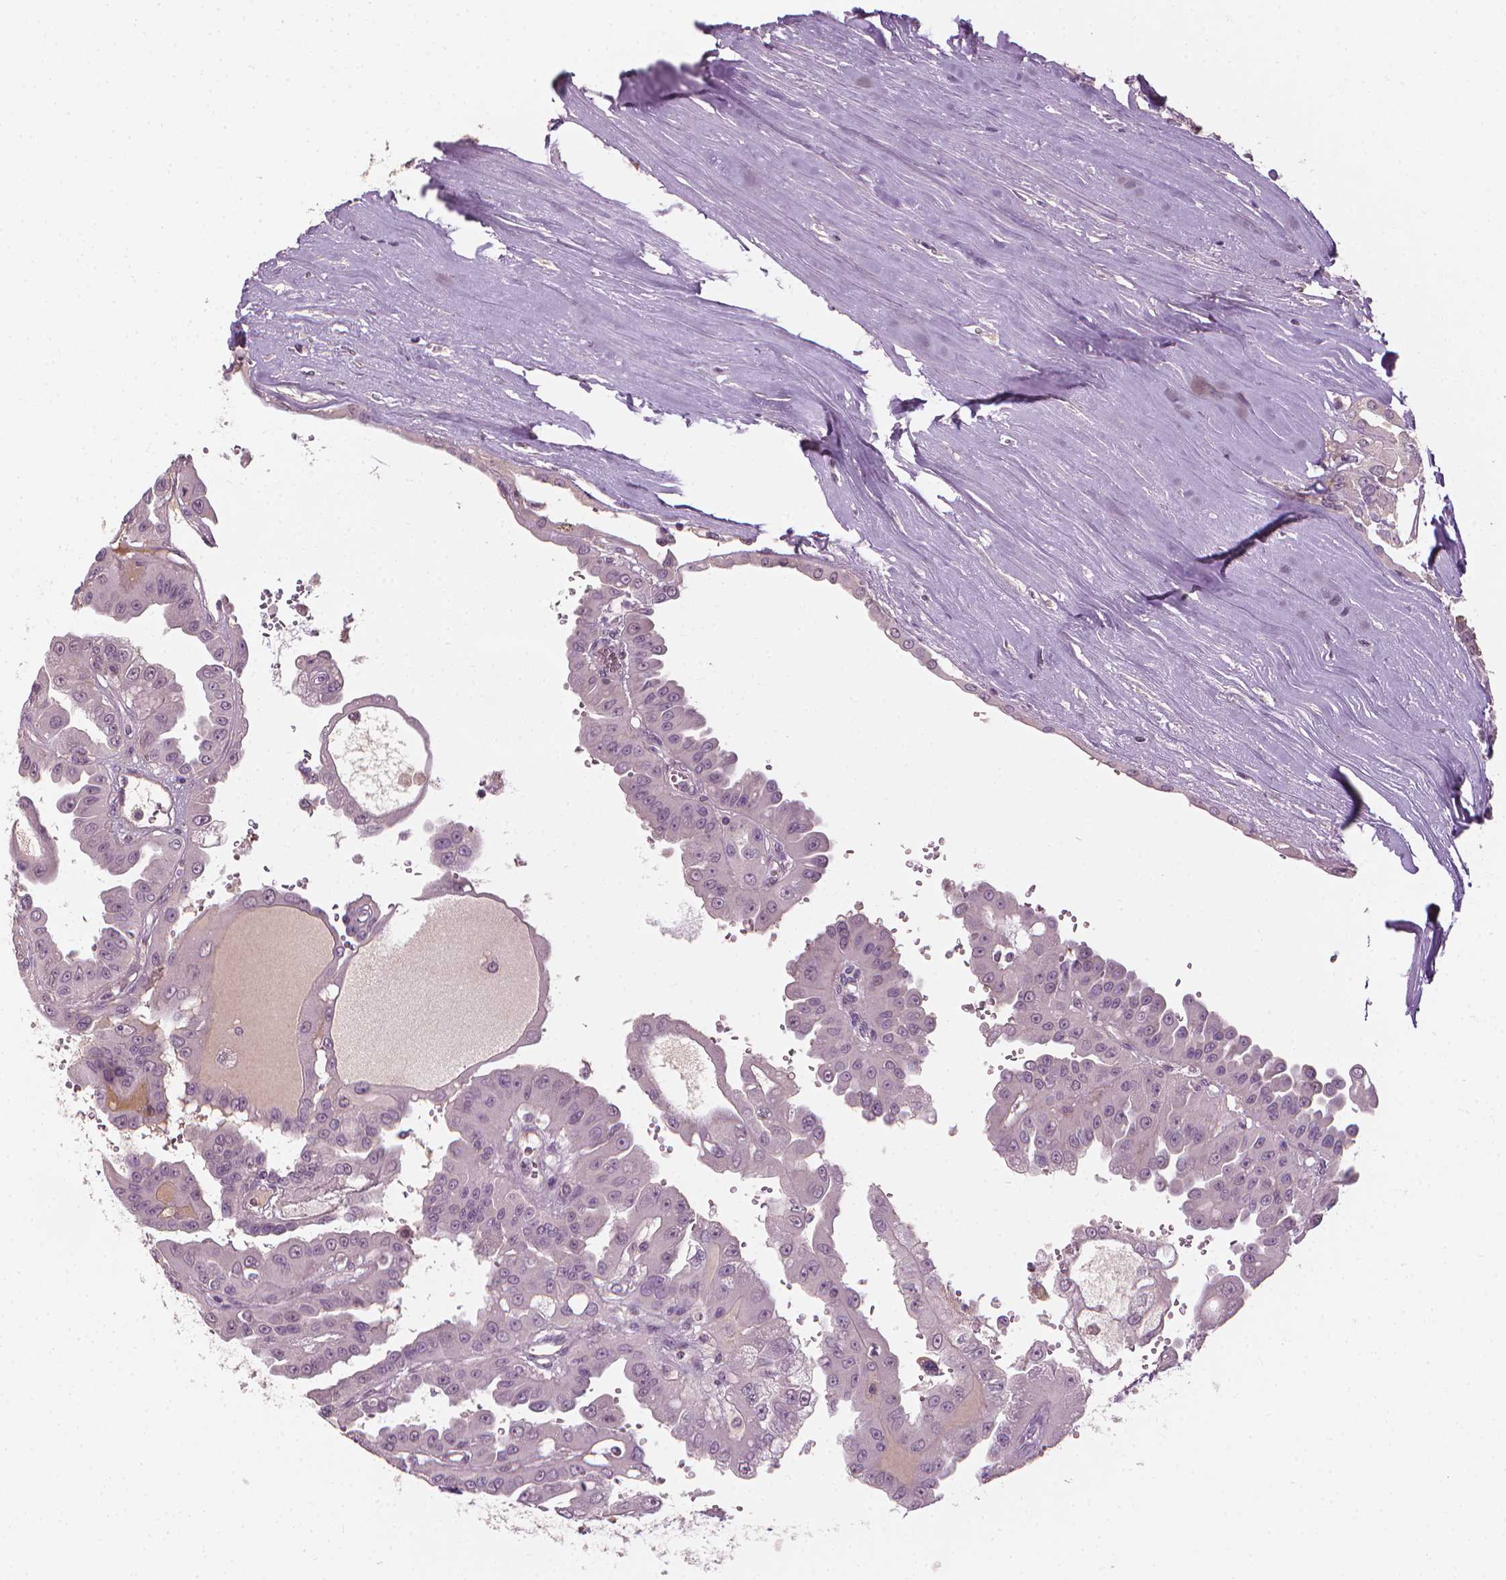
{"staining": {"intensity": "negative", "quantity": "none", "location": "none"}, "tissue": "renal cancer", "cell_type": "Tumor cells", "image_type": "cancer", "snomed": [{"axis": "morphology", "description": "Adenocarcinoma, NOS"}, {"axis": "topography", "description": "Kidney"}], "caption": "This is an IHC micrograph of renal cancer. There is no positivity in tumor cells.", "gene": "SAXO2", "patient": {"sex": "male", "age": 58}}